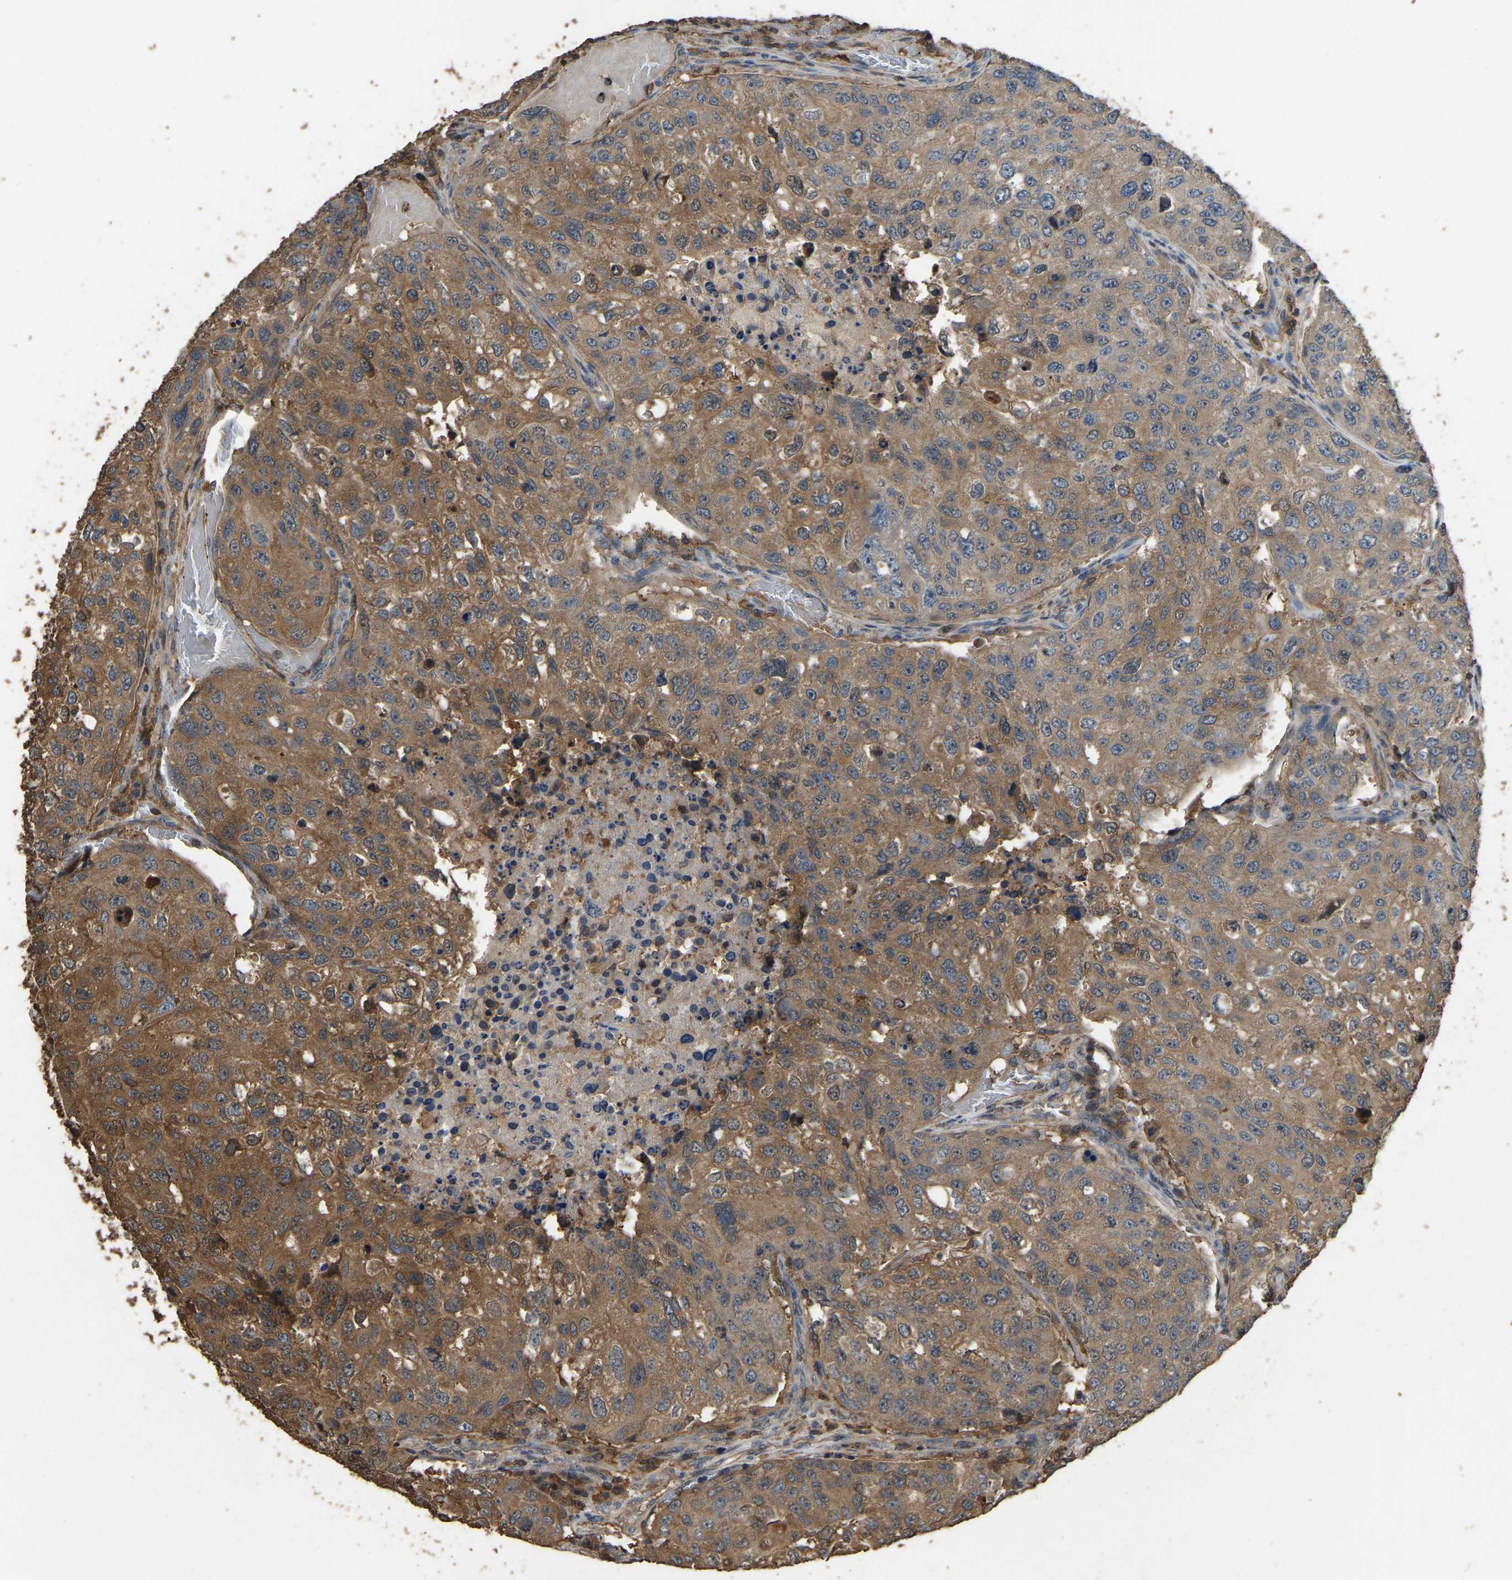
{"staining": {"intensity": "moderate", "quantity": ">75%", "location": "cytoplasmic/membranous"}, "tissue": "urothelial cancer", "cell_type": "Tumor cells", "image_type": "cancer", "snomed": [{"axis": "morphology", "description": "Urothelial carcinoma, High grade"}, {"axis": "topography", "description": "Lymph node"}, {"axis": "topography", "description": "Urinary bladder"}], "caption": "Protein expression analysis of human urothelial carcinoma (high-grade) reveals moderate cytoplasmic/membranous expression in approximately >75% of tumor cells.", "gene": "FHIT", "patient": {"sex": "male", "age": 51}}